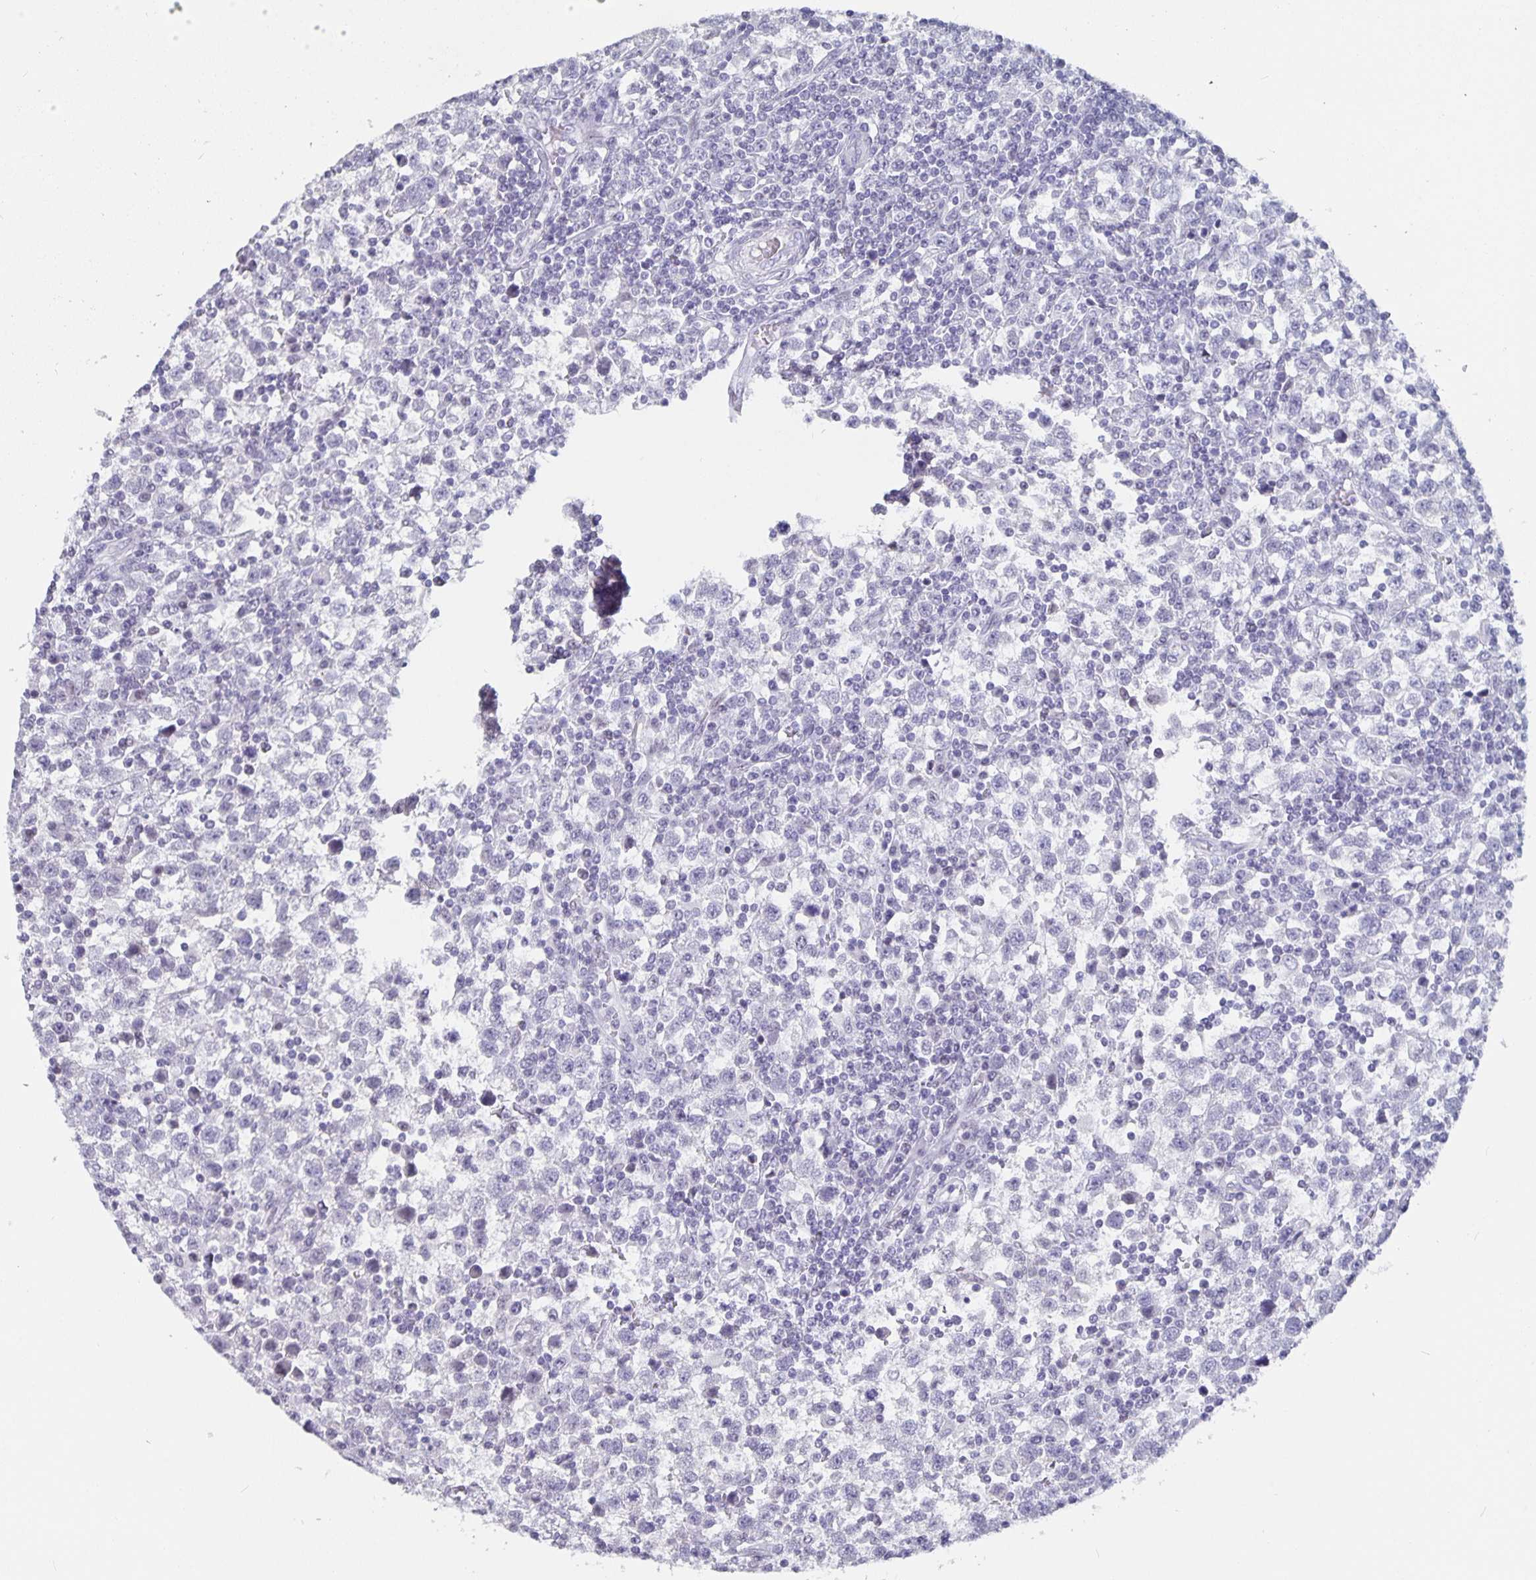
{"staining": {"intensity": "negative", "quantity": "none", "location": "none"}, "tissue": "testis cancer", "cell_type": "Tumor cells", "image_type": "cancer", "snomed": [{"axis": "morphology", "description": "Seminoma, NOS"}, {"axis": "topography", "description": "Testis"}], "caption": "DAB immunohistochemical staining of human seminoma (testis) shows no significant expression in tumor cells.", "gene": "OLIG2", "patient": {"sex": "male", "age": 34}}